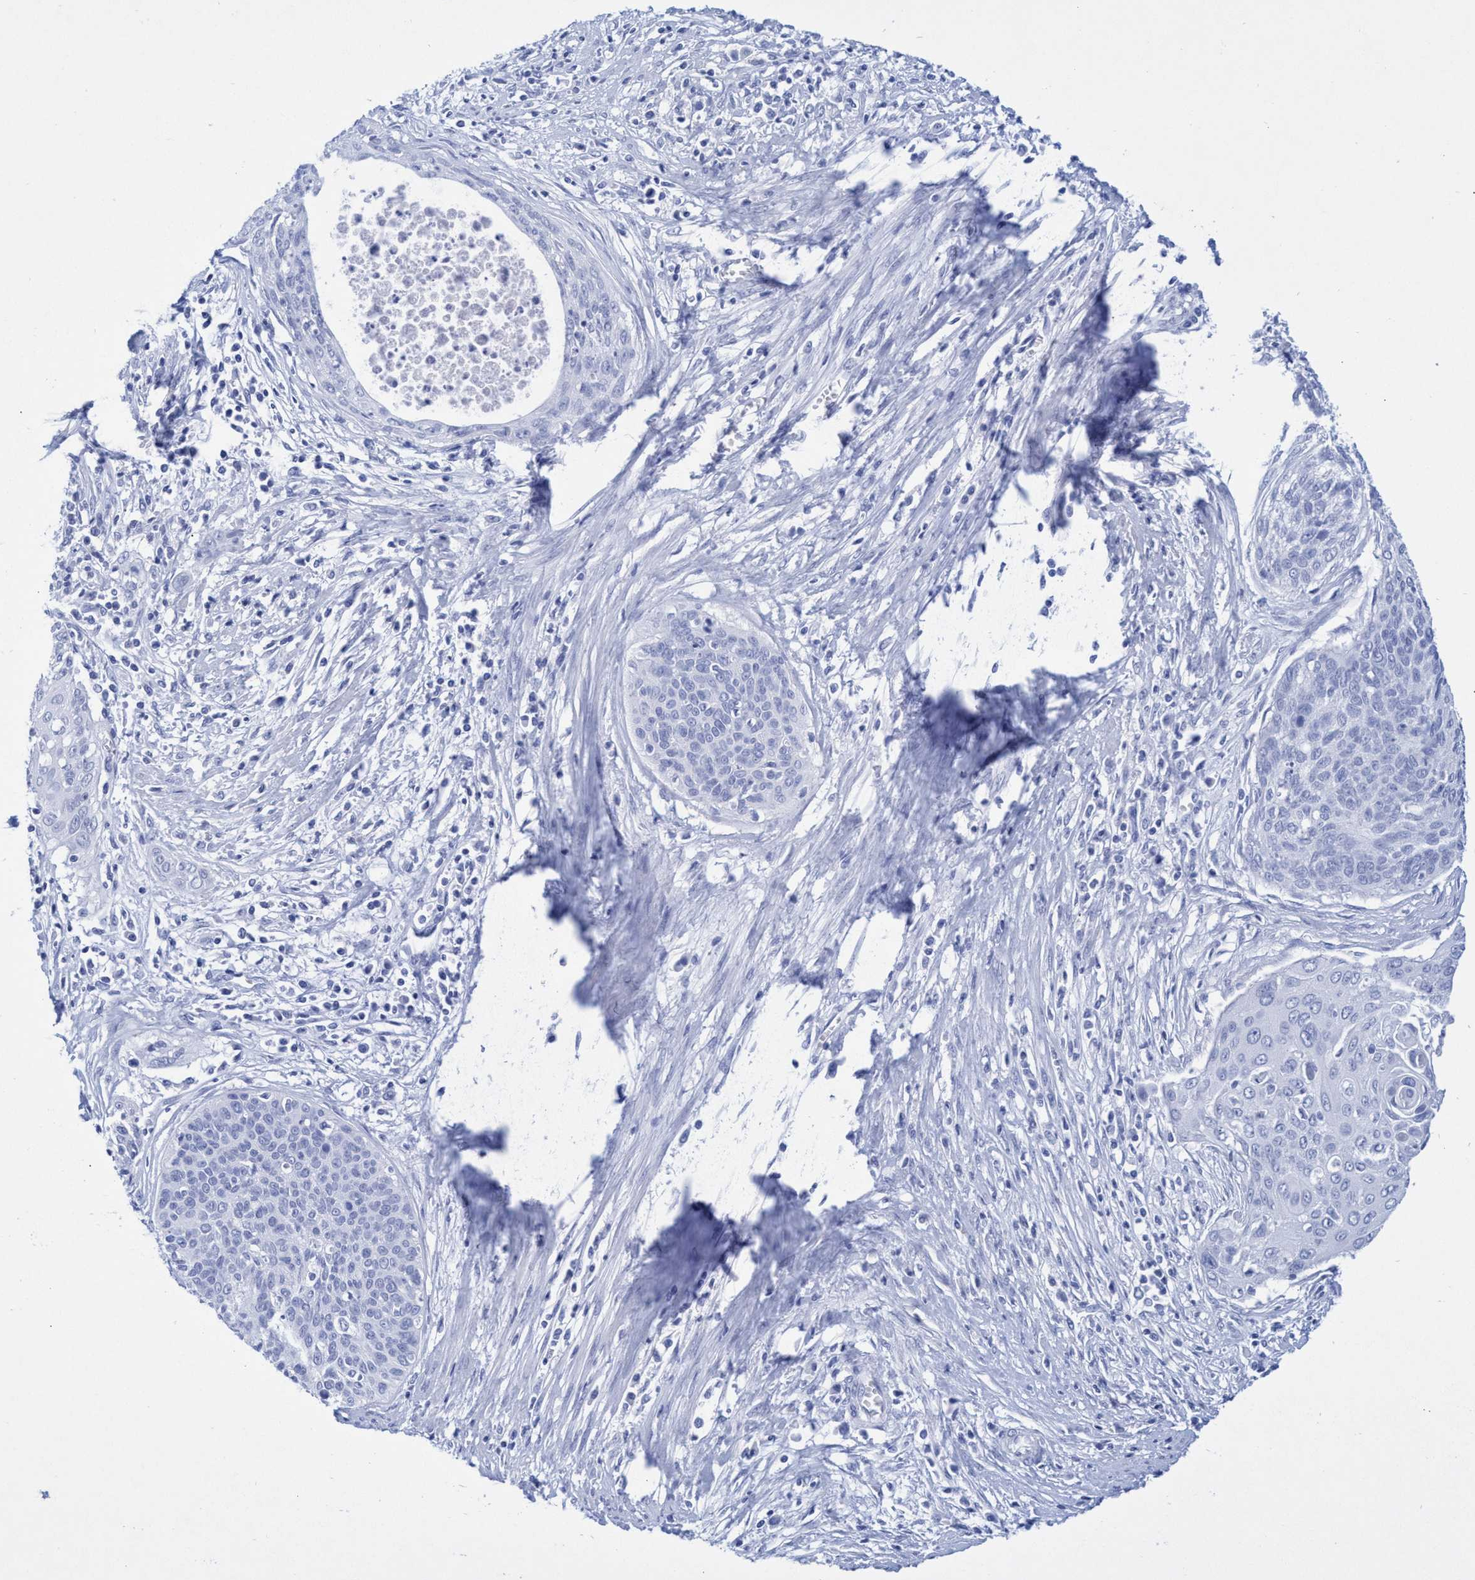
{"staining": {"intensity": "negative", "quantity": "none", "location": "none"}, "tissue": "cervical cancer", "cell_type": "Tumor cells", "image_type": "cancer", "snomed": [{"axis": "morphology", "description": "Squamous cell carcinoma, NOS"}, {"axis": "topography", "description": "Cervix"}], "caption": "A photomicrograph of squamous cell carcinoma (cervical) stained for a protein demonstrates no brown staining in tumor cells.", "gene": "INSL6", "patient": {"sex": "female", "age": 55}}